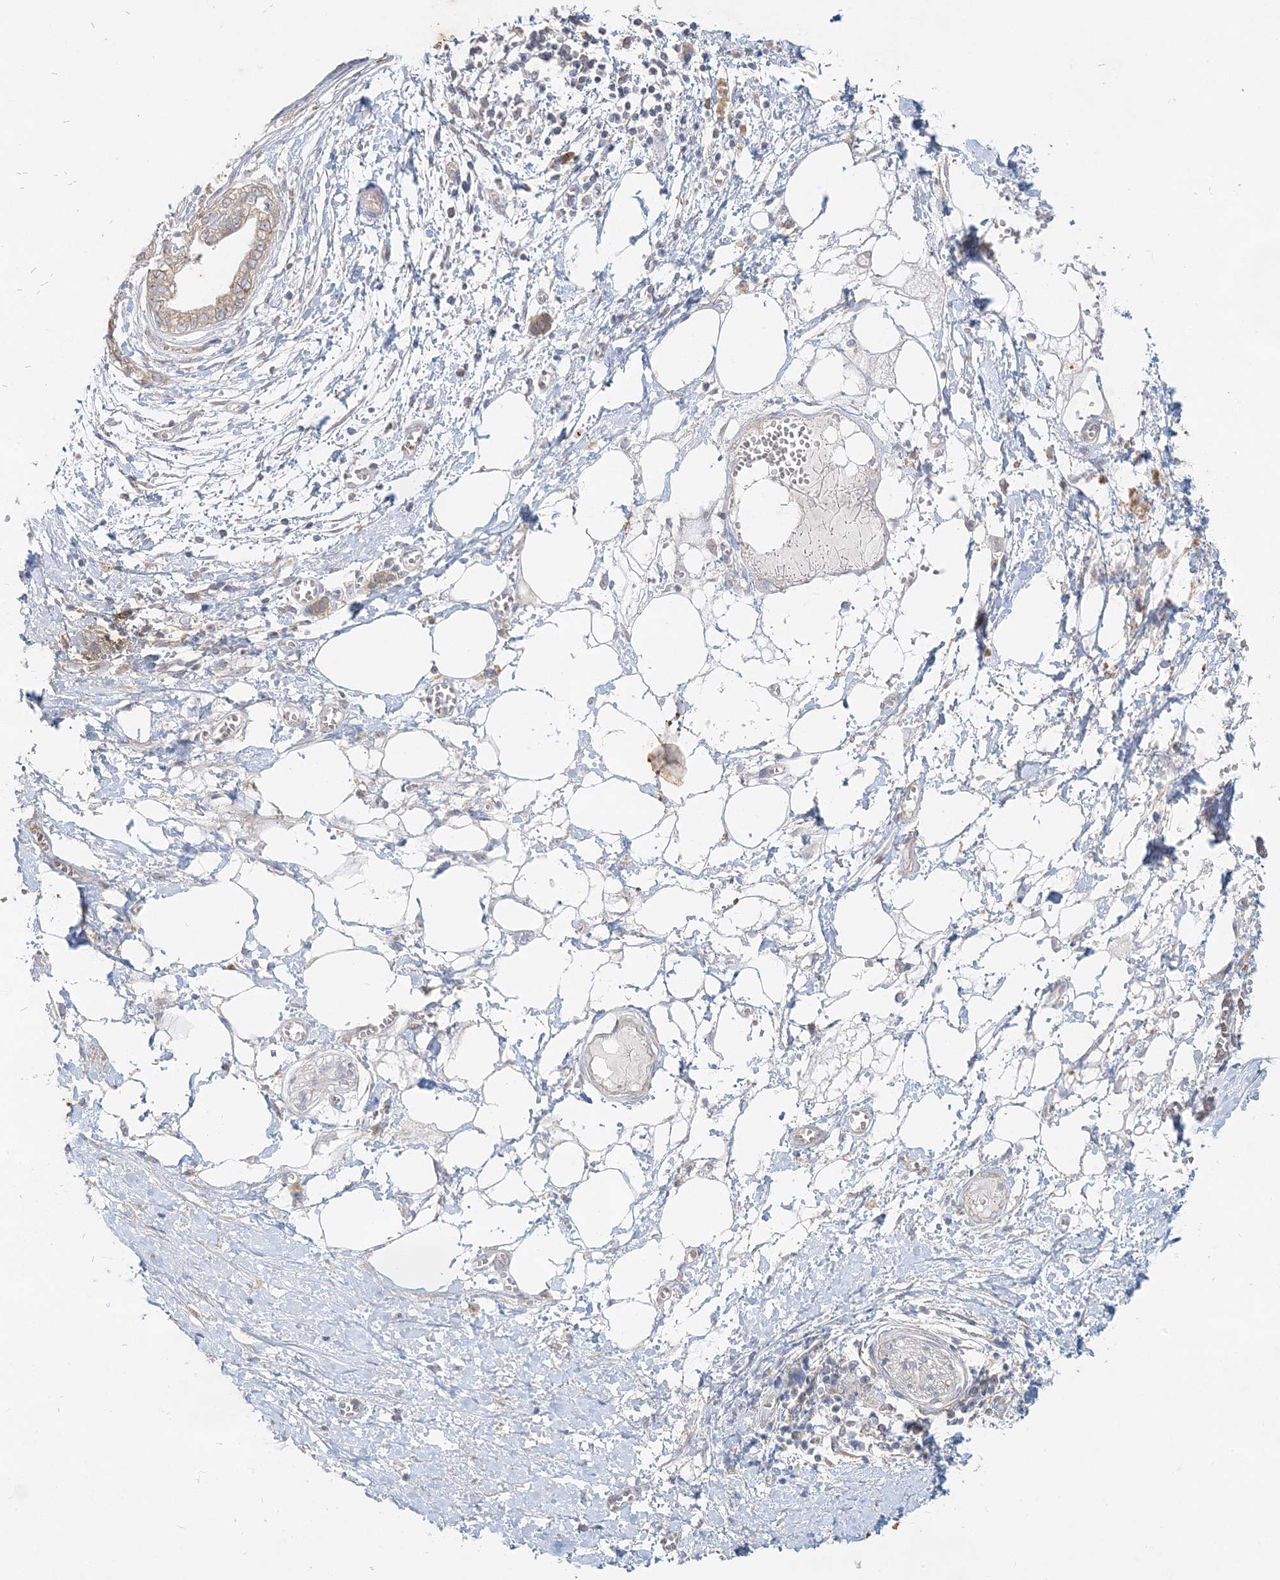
{"staining": {"intensity": "weak", "quantity": "<25%", "location": "cytoplasmic/membranous"}, "tissue": "pancreatic cancer", "cell_type": "Tumor cells", "image_type": "cancer", "snomed": [{"axis": "morphology", "description": "Adenocarcinoma, NOS"}, {"axis": "topography", "description": "Pancreas"}], "caption": "High power microscopy histopathology image of an IHC image of pancreatic adenocarcinoma, revealing no significant positivity in tumor cells.", "gene": "RAB14", "patient": {"sex": "male", "age": 68}}